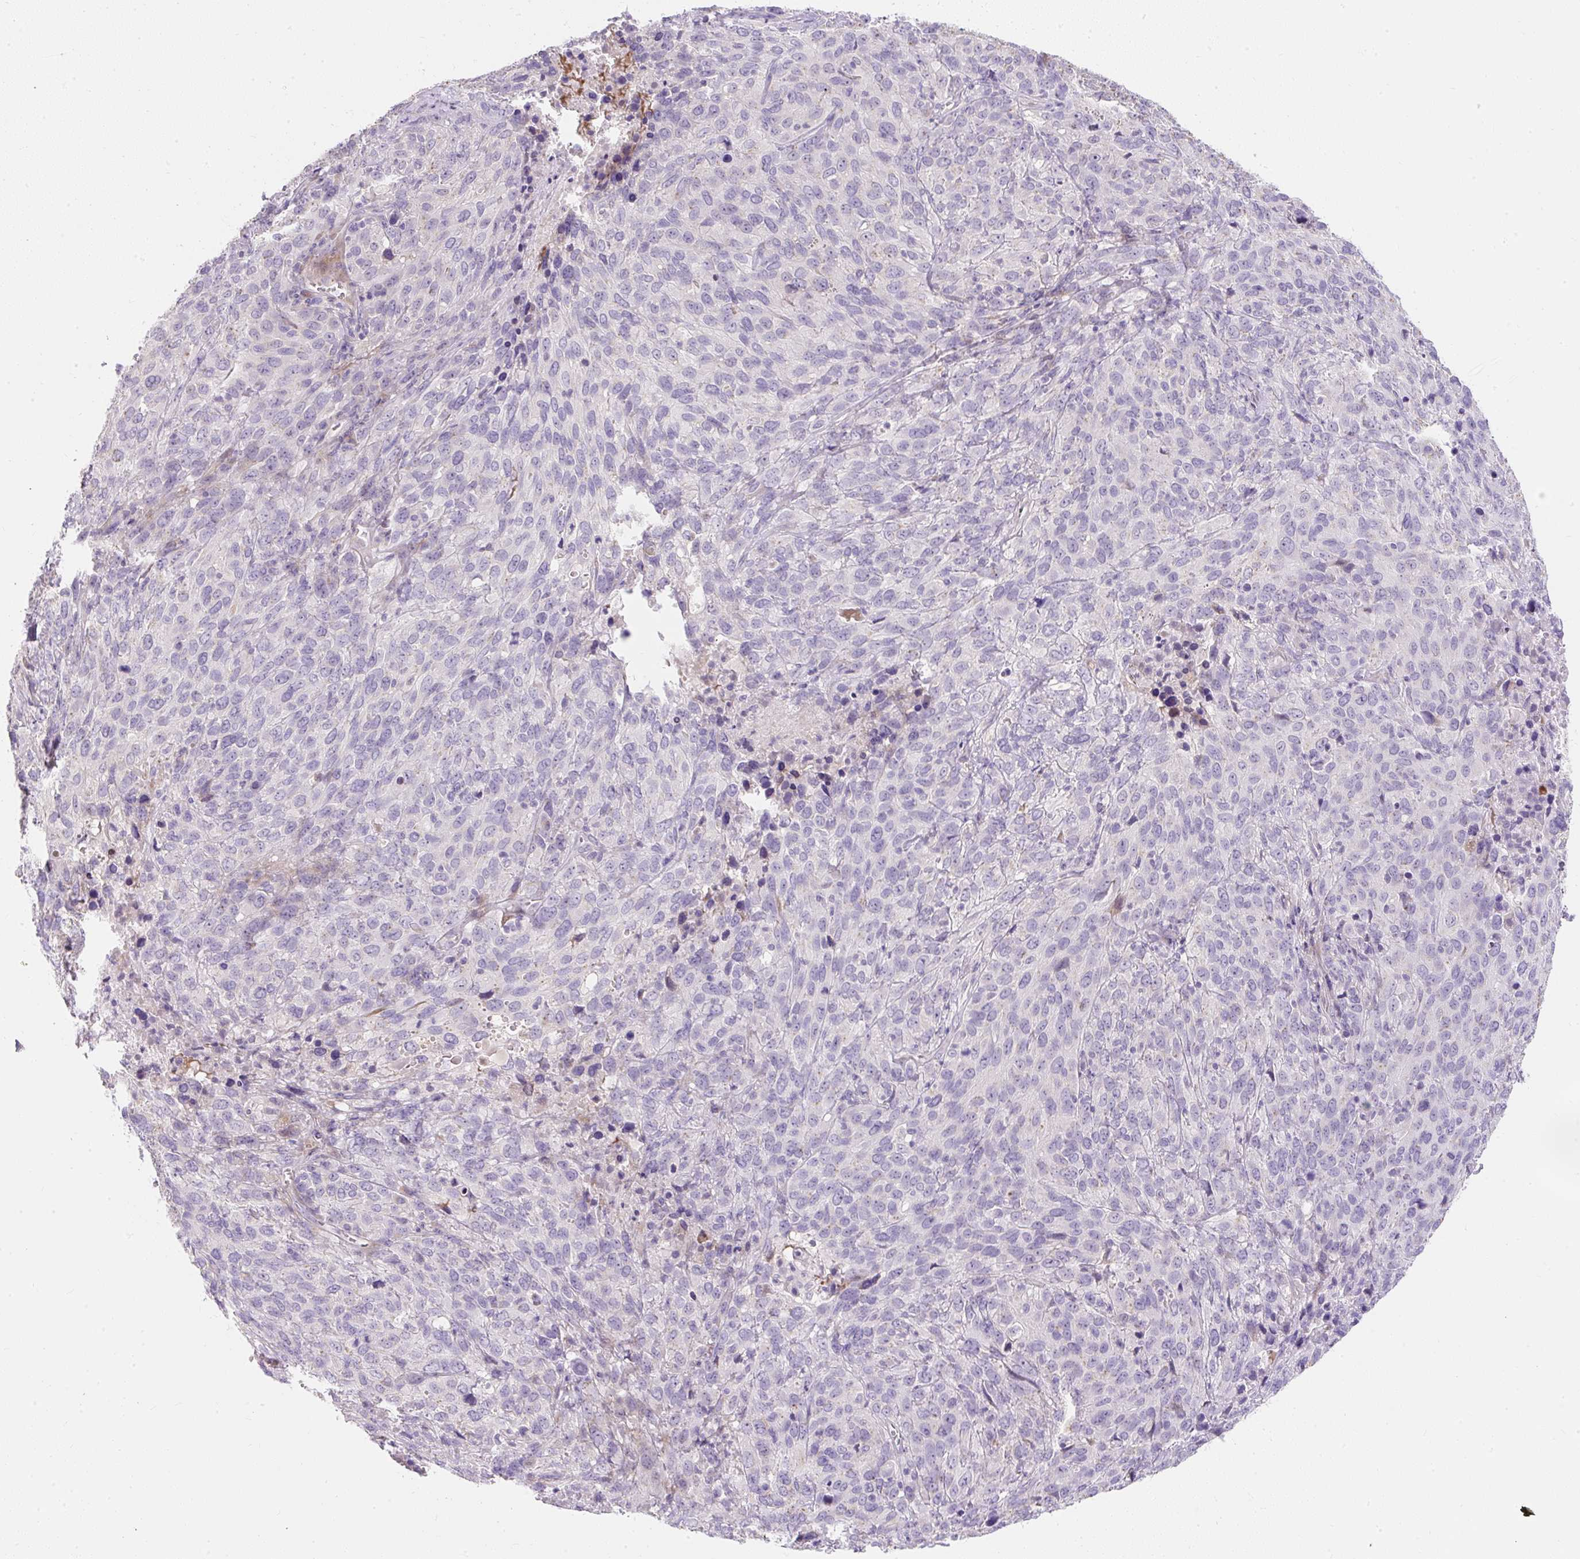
{"staining": {"intensity": "negative", "quantity": "none", "location": "none"}, "tissue": "cervical cancer", "cell_type": "Tumor cells", "image_type": "cancer", "snomed": [{"axis": "morphology", "description": "Squamous cell carcinoma, NOS"}, {"axis": "topography", "description": "Cervix"}], "caption": "This is an IHC image of squamous cell carcinoma (cervical). There is no staining in tumor cells.", "gene": "DTX4", "patient": {"sex": "female", "age": 51}}